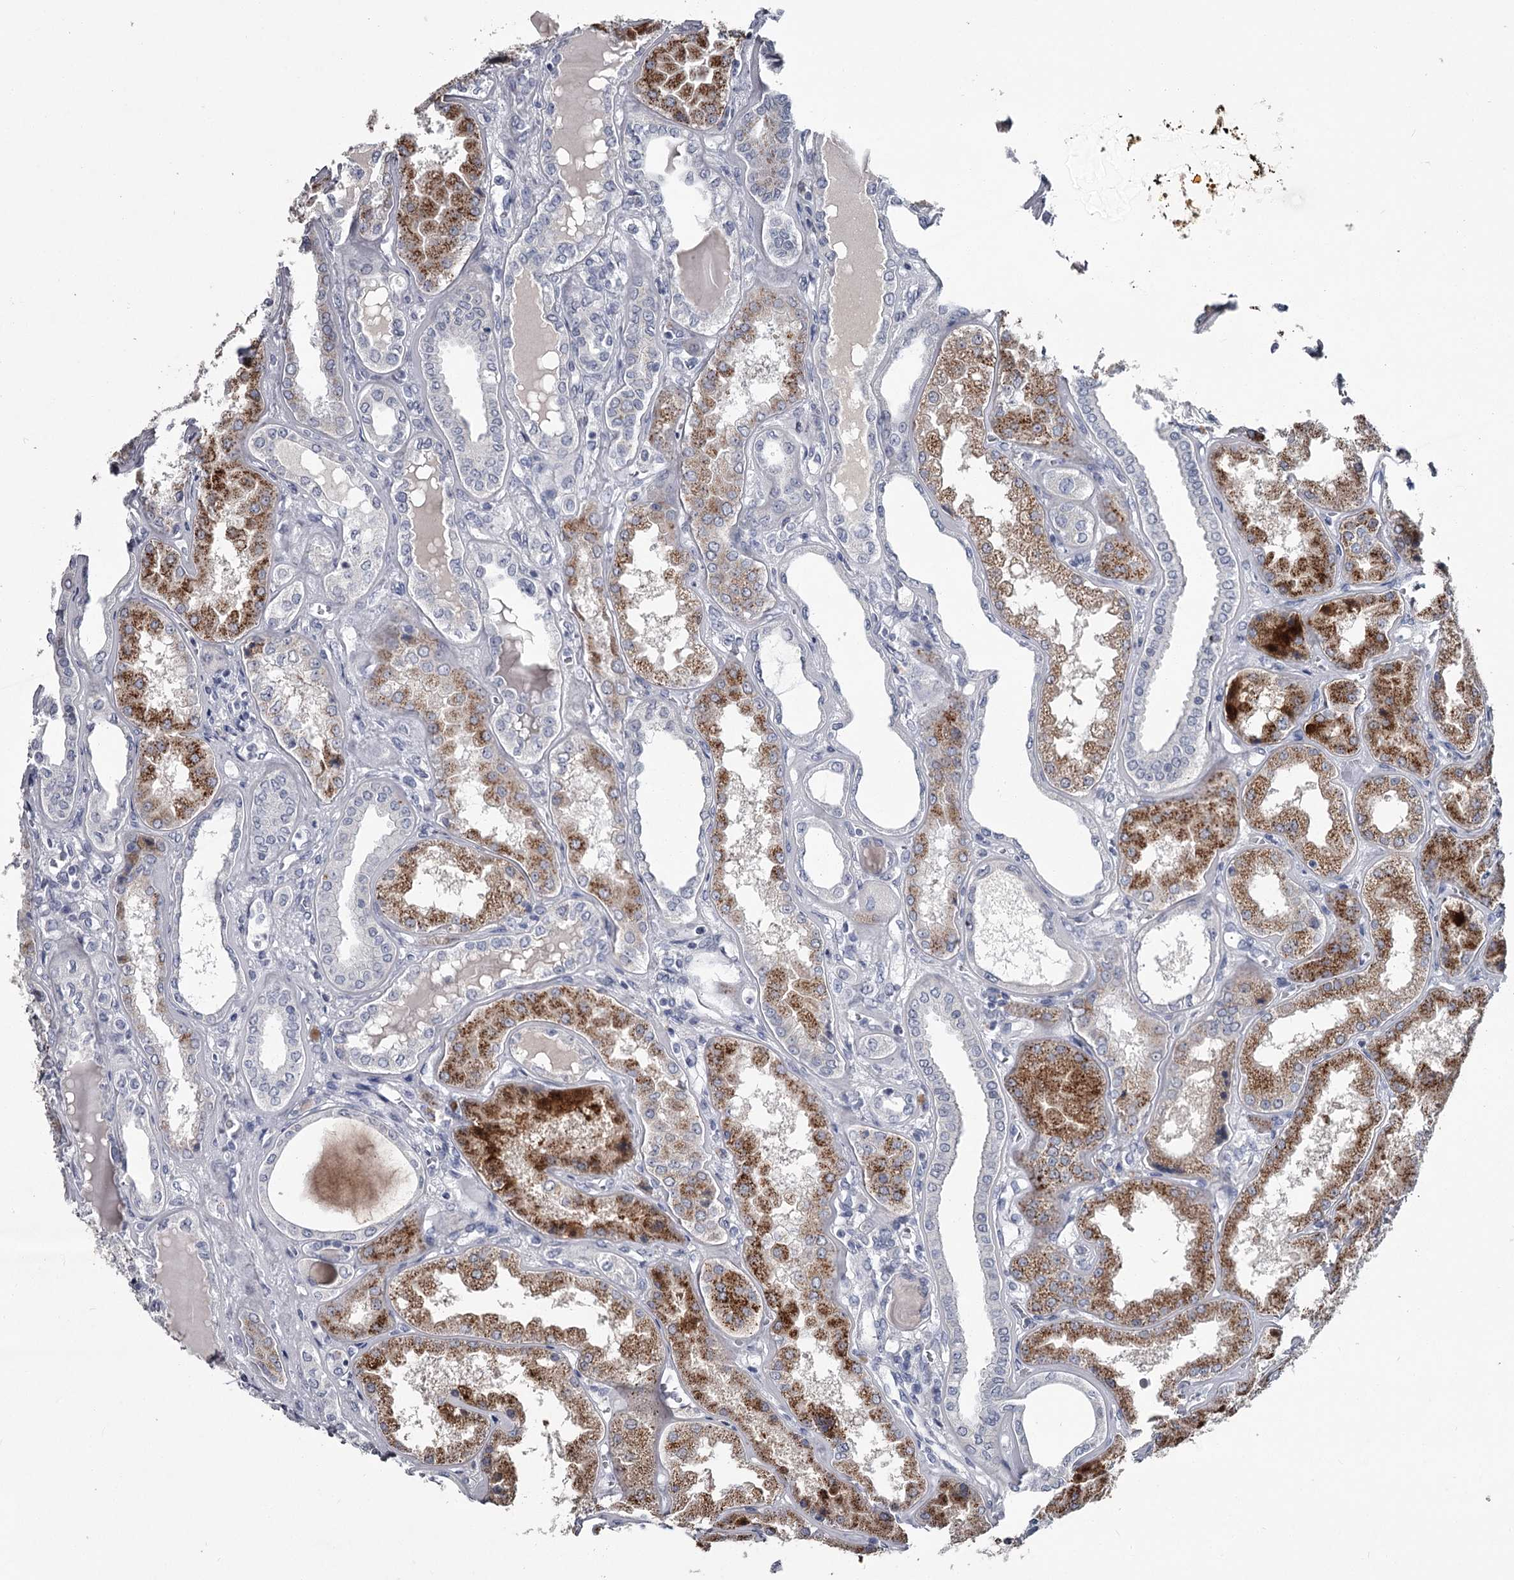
{"staining": {"intensity": "negative", "quantity": "none", "location": "none"}, "tissue": "kidney", "cell_type": "Cells in glomeruli", "image_type": "normal", "snomed": [{"axis": "morphology", "description": "Normal tissue, NOS"}, {"axis": "topography", "description": "Kidney"}], "caption": "This is a micrograph of immunohistochemistry (IHC) staining of benign kidney, which shows no expression in cells in glomeruli.", "gene": "DAO", "patient": {"sex": "female", "age": 56}}